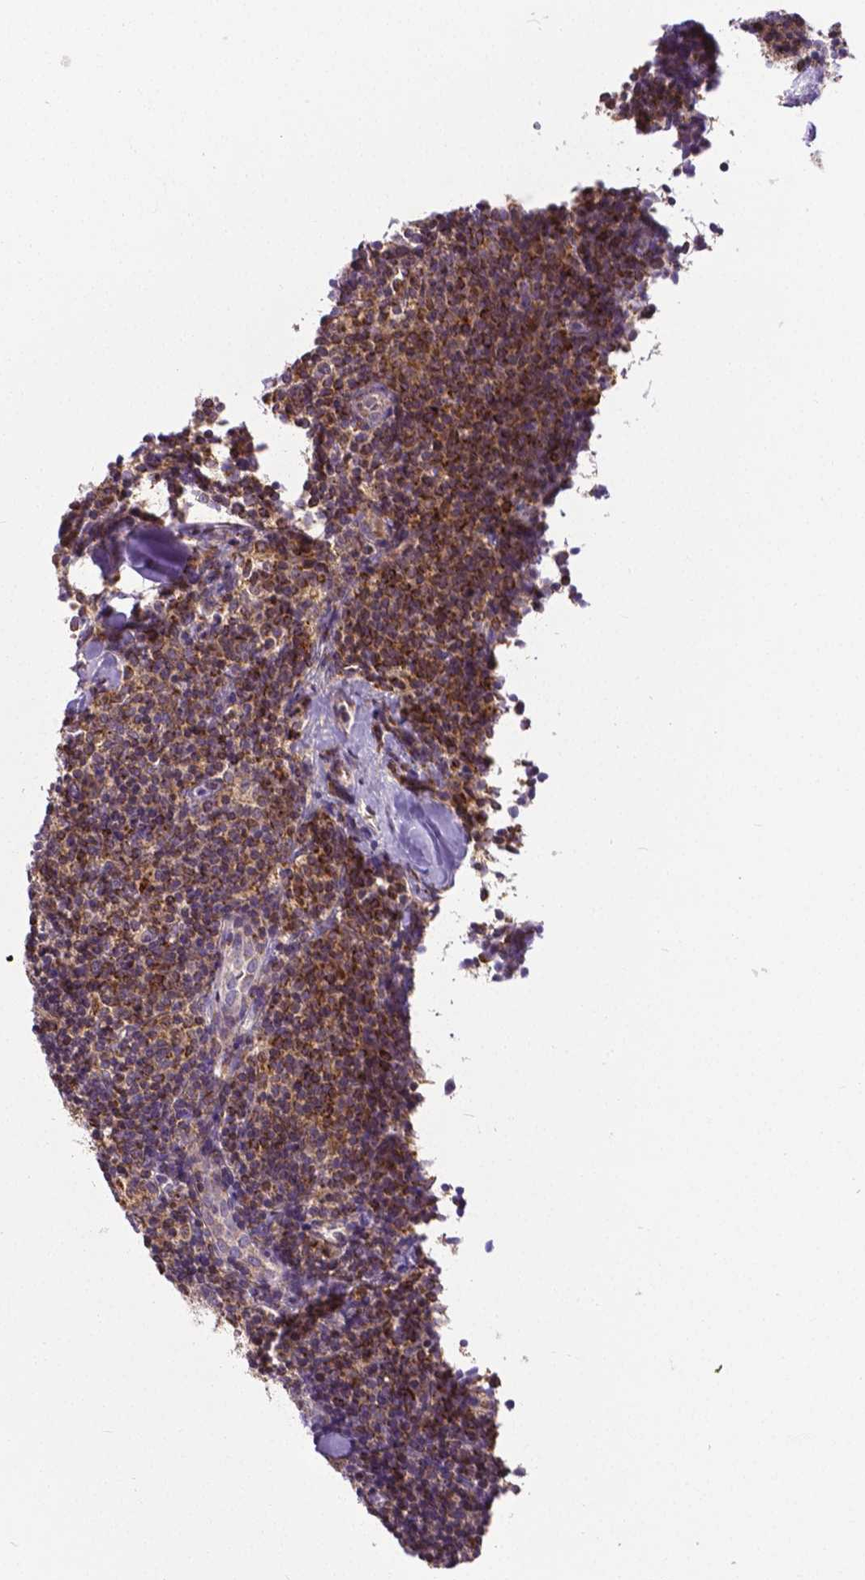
{"staining": {"intensity": "strong", "quantity": ">75%", "location": "cytoplasmic/membranous"}, "tissue": "lymphoma", "cell_type": "Tumor cells", "image_type": "cancer", "snomed": [{"axis": "morphology", "description": "Malignant lymphoma, non-Hodgkin's type, Low grade"}, {"axis": "topography", "description": "Lymph node"}], "caption": "Immunohistochemical staining of malignant lymphoma, non-Hodgkin's type (low-grade) shows high levels of strong cytoplasmic/membranous protein staining in approximately >75% of tumor cells.", "gene": "MCL1", "patient": {"sex": "female", "age": 56}}